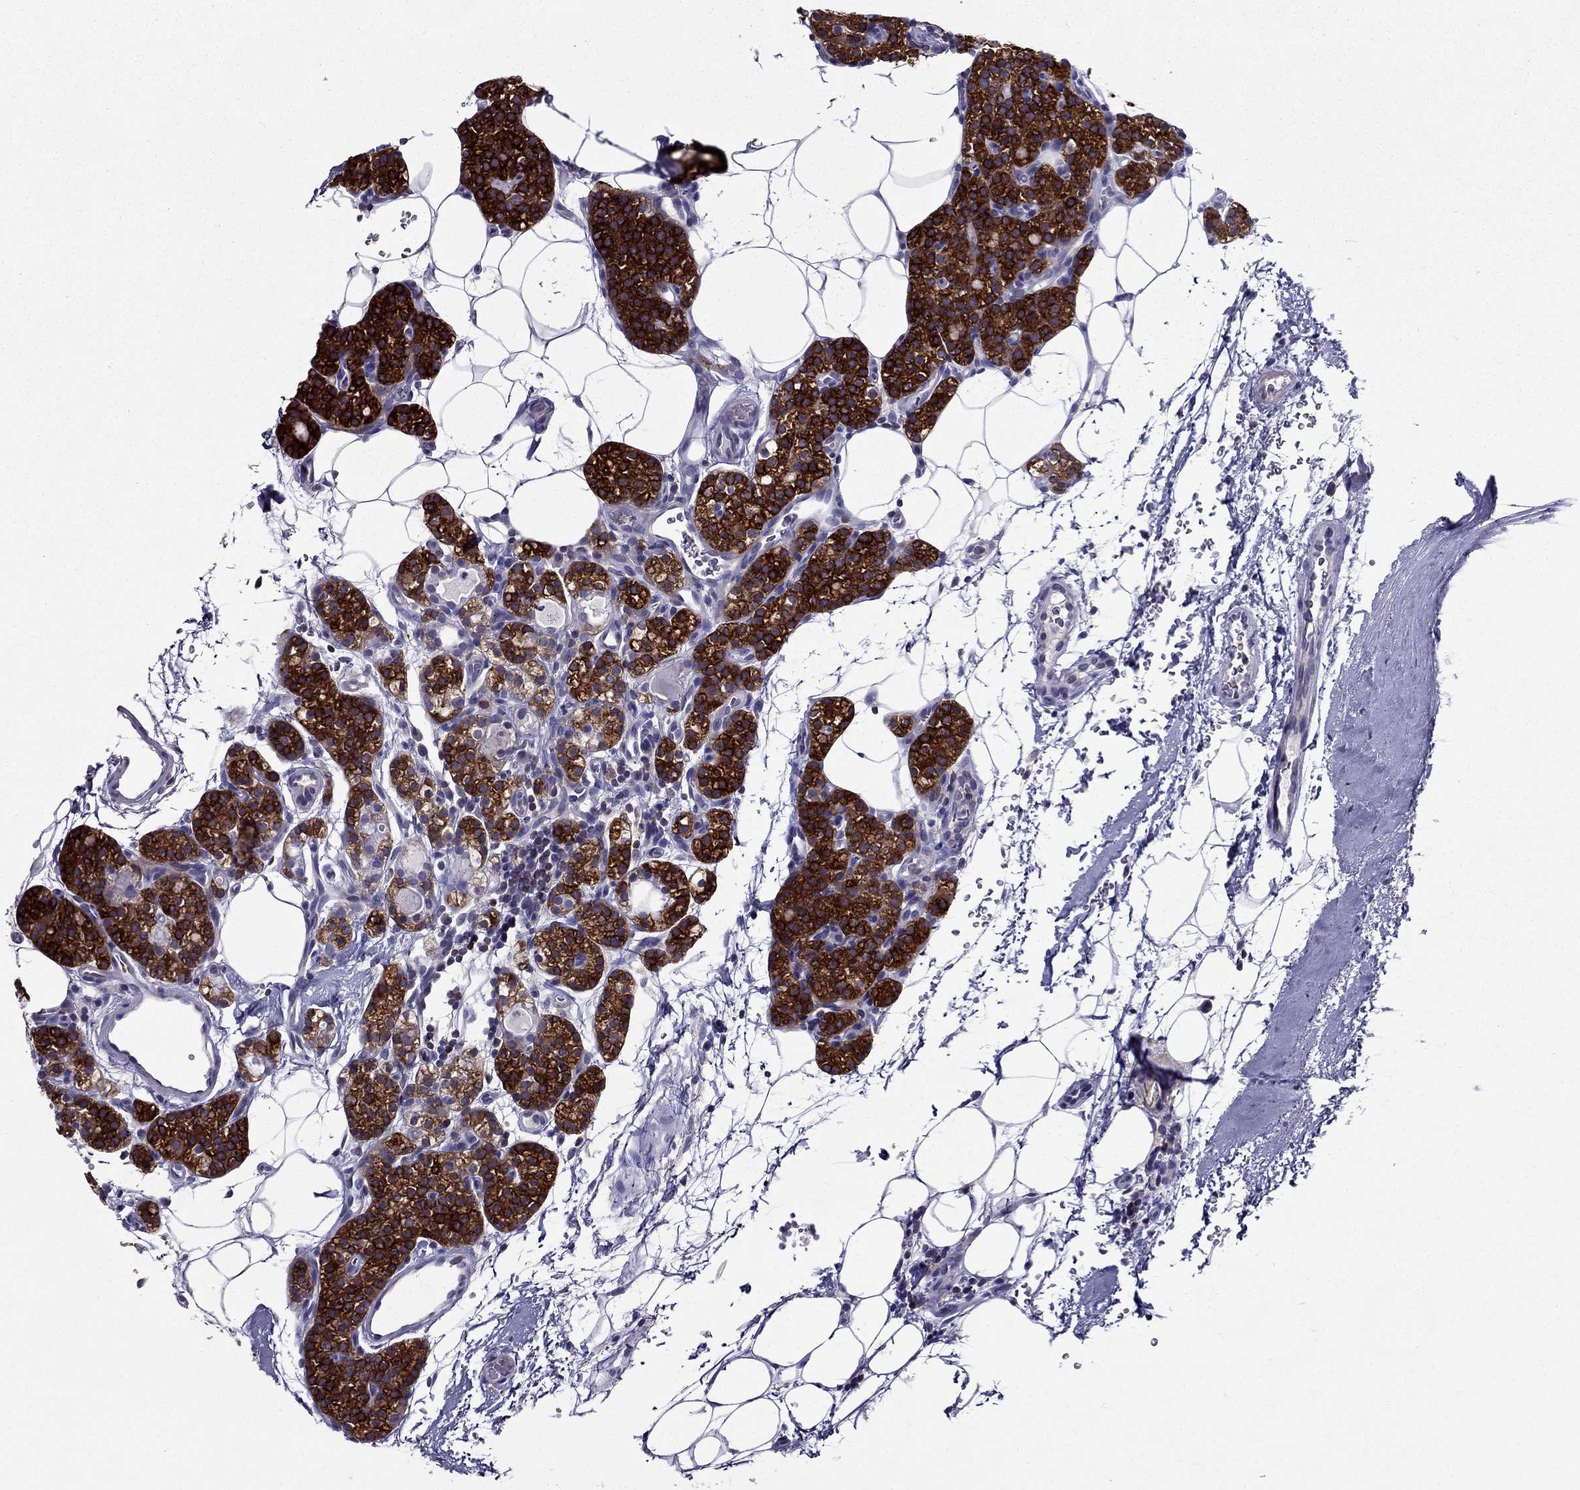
{"staining": {"intensity": "strong", "quantity": "25%-75%", "location": "cytoplasmic/membranous"}, "tissue": "parathyroid gland", "cell_type": "Glandular cells", "image_type": "normal", "snomed": [{"axis": "morphology", "description": "Normal tissue, NOS"}, {"axis": "topography", "description": "Parathyroid gland"}], "caption": "Immunohistochemistry (IHC) (DAB) staining of unremarkable human parathyroid gland shows strong cytoplasmic/membranous protein staining in about 25%-75% of glandular cells.", "gene": "AAK1", "patient": {"sex": "female", "age": 67}}